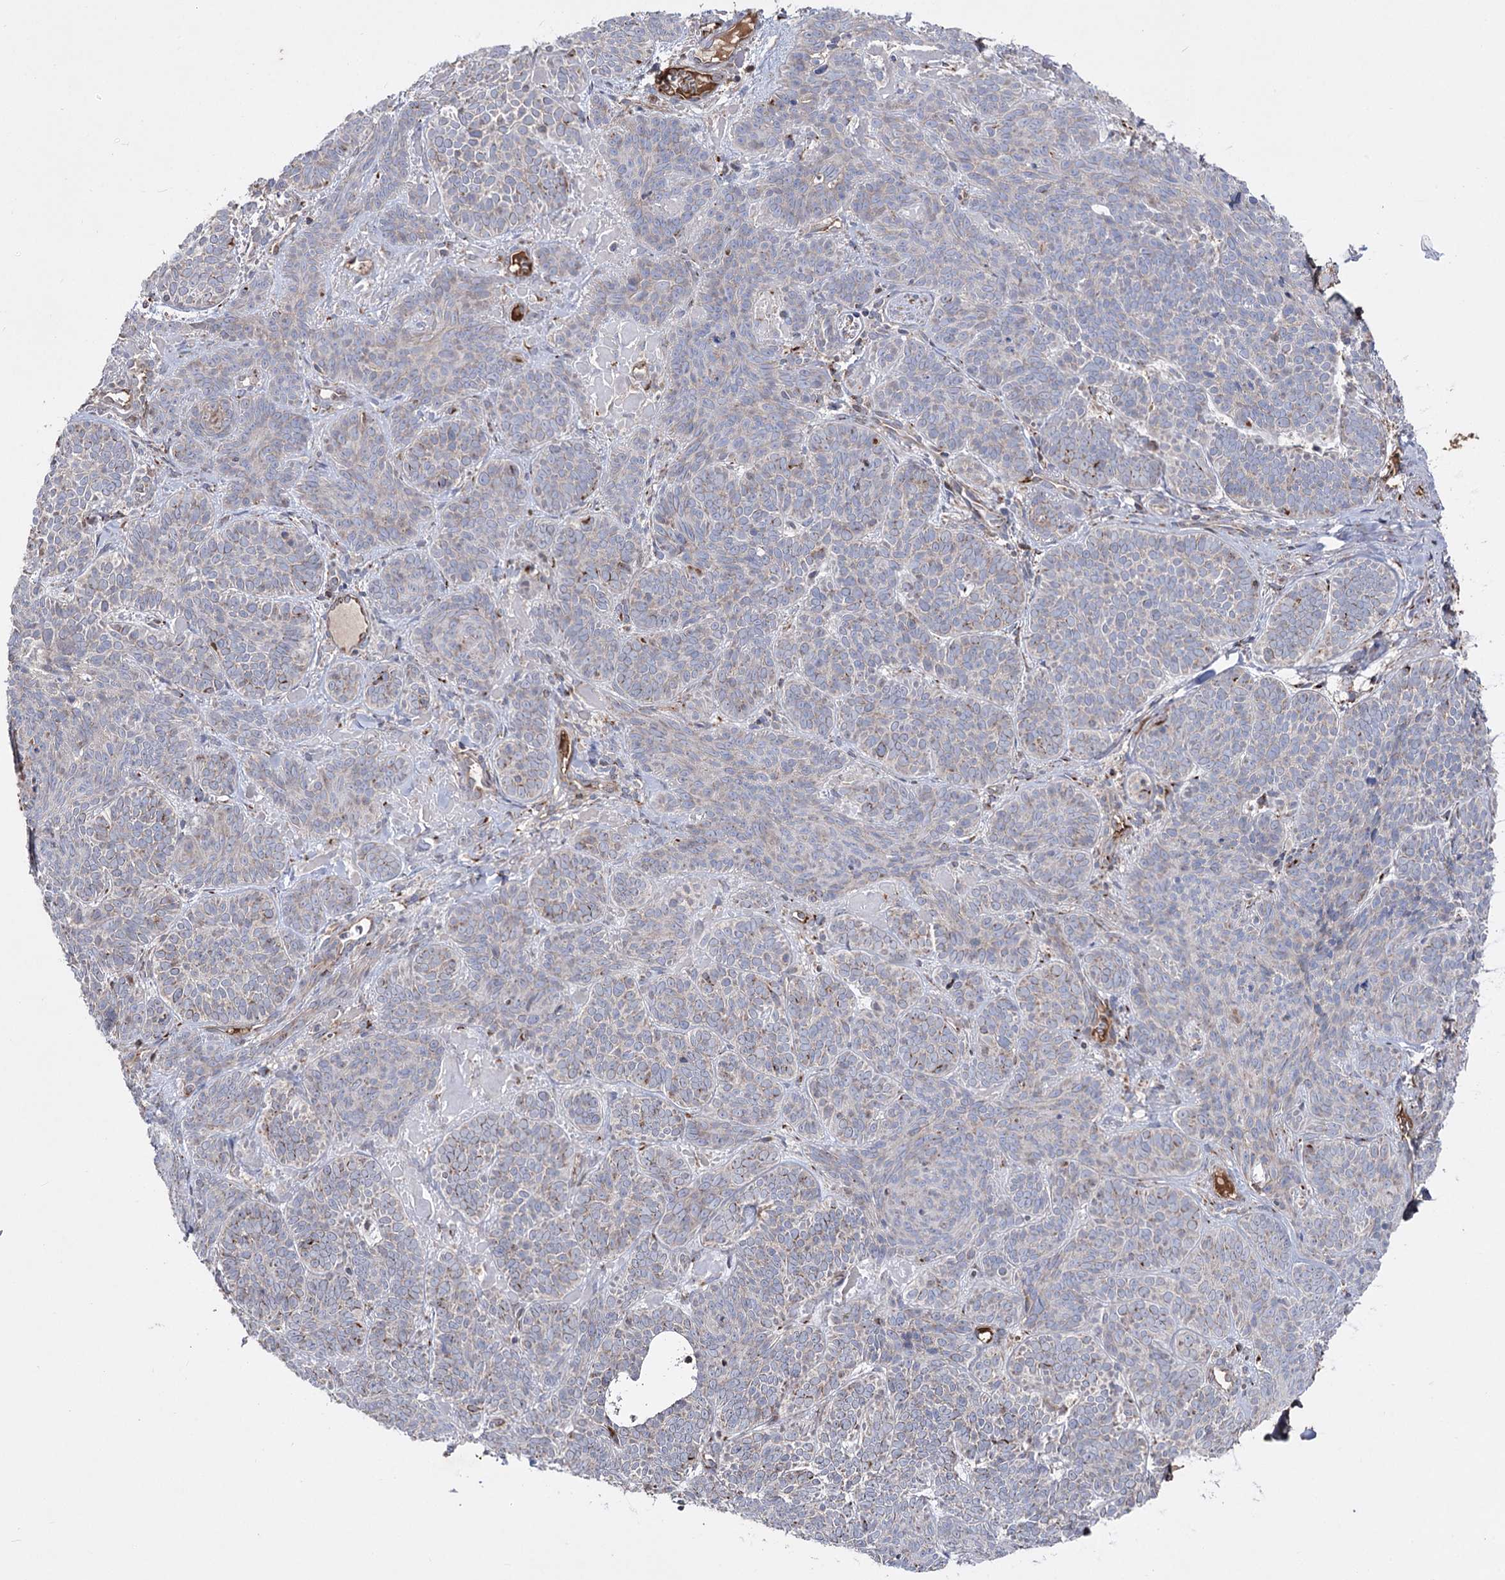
{"staining": {"intensity": "moderate", "quantity": "<25%", "location": "cytoplasmic/membranous"}, "tissue": "skin cancer", "cell_type": "Tumor cells", "image_type": "cancer", "snomed": [{"axis": "morphology", "description": "Basal cell carcinoma"}, {"axis": "topography", "description": "Skin"}], "caption": "An image of human skin cancer stained for a protein reveals moderate cytoplasmic/membranous brown staining in tumor cells.", "gene": "ARHGAP20", "patient": {"sex": "male", "age": 85}}